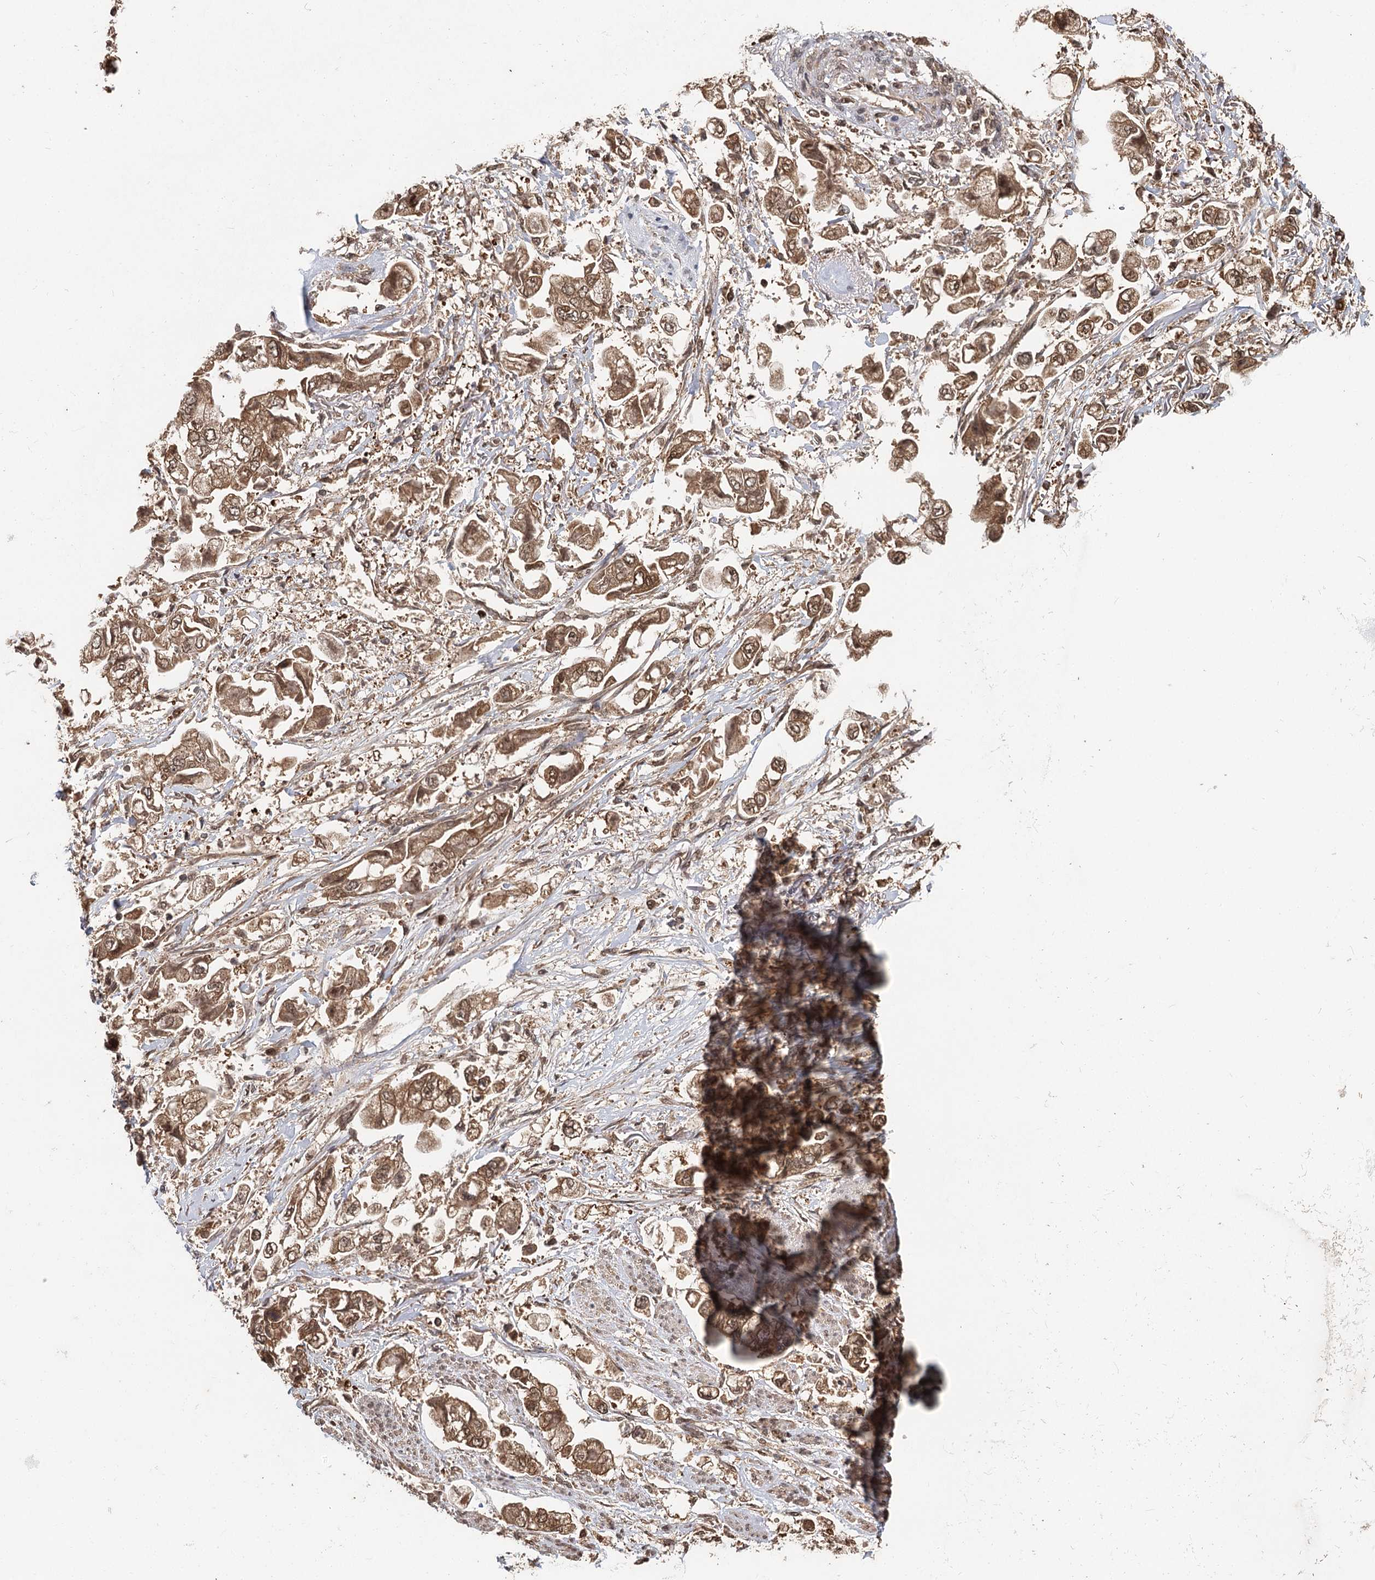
{"staining": {"intensity": "moderate", "quantity": ">75%", "location": "cytoplasmic/membranous,nuclear"}, "tissue": "stomach cancer", "cell_type": "Tumor cells", "image_type": "cancer", "snomed": [{"axis": "morphology", "description": "Adenocarcinoma, NOS"}, {"axis": "topography", "description": "Stomach"}], "caption": "Immunohistochemistry (IHC) histopathology image of neoplastic tissue: adenocarcinoma (stomach) stained using immunohistochemistry reveals medium levels of moderate protein expression localized specifically in the cytoplasmic/membranous and nuclear of tumor cells, appearing as a cytoplasmic/membranous and nuclear brown color.", "gene": "N6AMT1", "patient": {"sex": "male", "age": 62}}